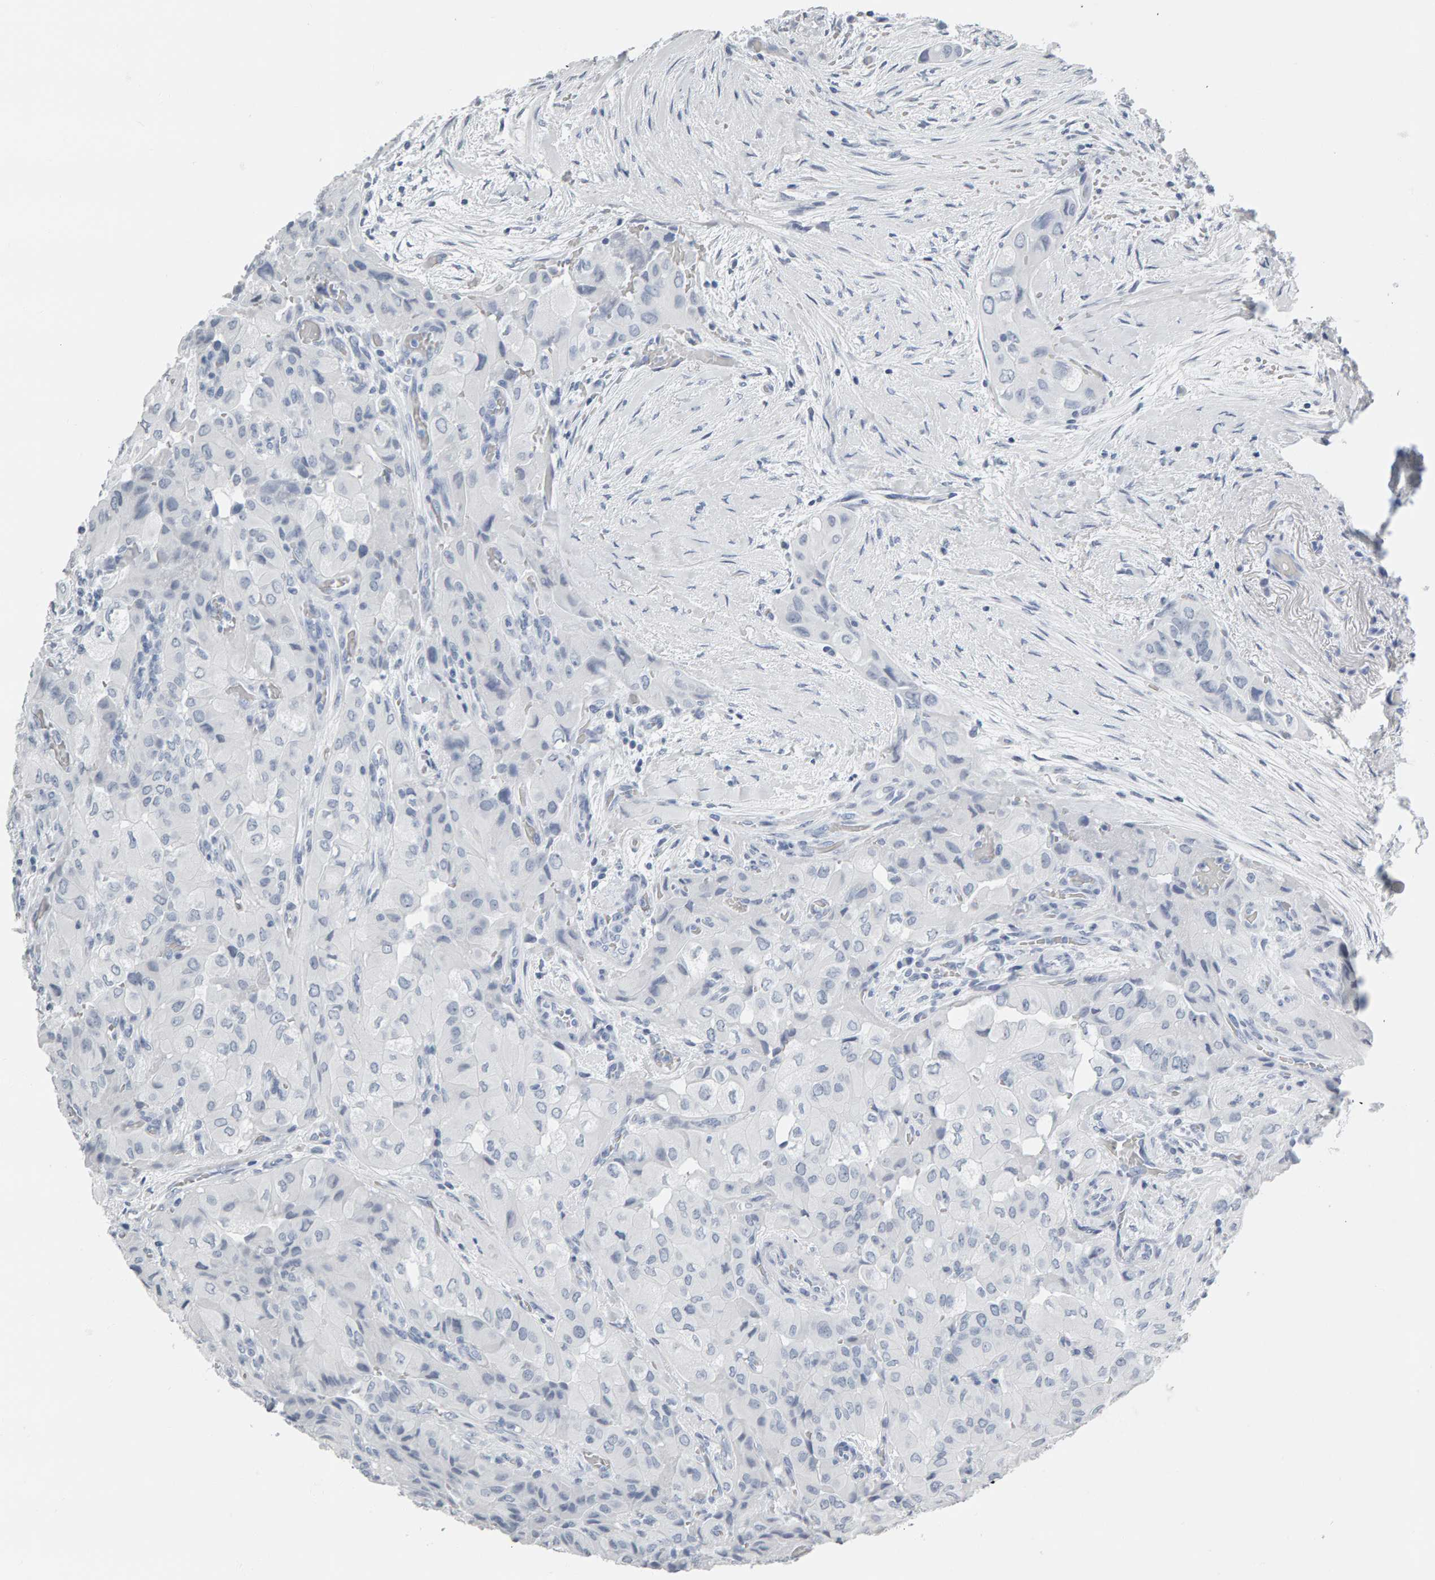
{"staining": {"intensity": "negative", "quantity": "none", "location": "none"}, "tissue": "thyroid cancer", "cell_type": "Tumor cells", "image_type": "cancer", "snomed": [{"axis": "morphology", "description": "Papillary adenocarcinoma, NOS"}, {"axis": "topography", "description": "Thyroid gland"}], "caption": "DAB (3,3'-diaminobenzidine) immunohistochemical staining of thyroid cancer (papillary adenocarcinoma) reveals no significant expression in tumor cells. The staining was performed using DAB to visualize the protein expression in brown, while the nuclei were stained in blue with hematoxylin (Magnification: 20x).", "gene": "SPACA3", "patient": {"sex": "female", "age": 59}}